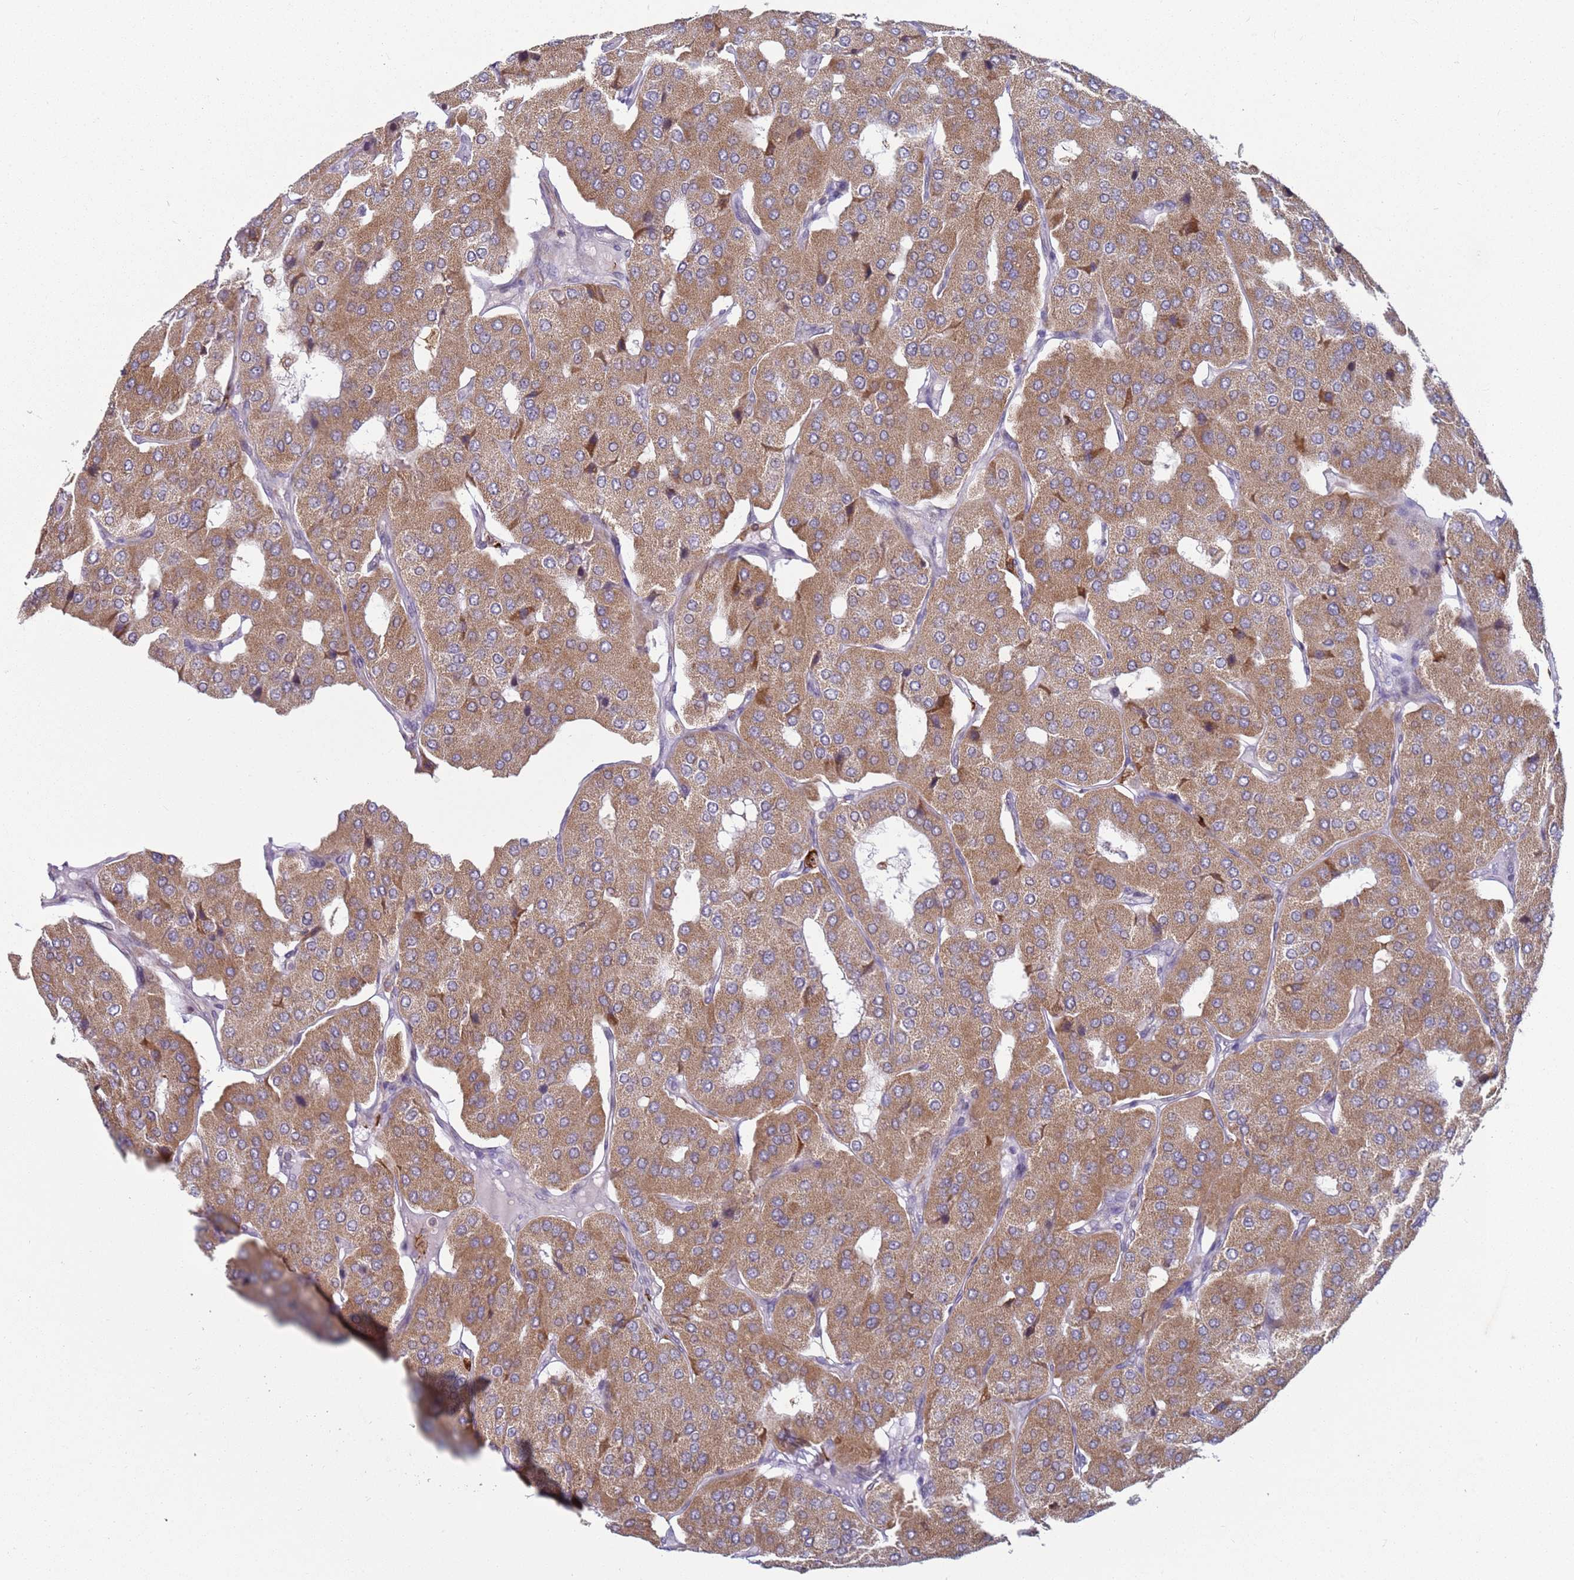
{"staining": {"intensity": "moderate", "quantity": ">75%", "location": "cytoplasmic/membranous"}, "tissue": "parathyroid gland", "cell_type": "Glandular cells", "image_type": "normal", "snomed": [{"axis": "morphology", "description": "Normal tissue, NOS"}, {"axis": "morphology", "description": "Adenoma, NOS"}, {"axis": "topography", "description": "Parathyroid gland"}], "caption": "An image of human parathyroid gland stained for a protein displays moderate cytoplasmic/membranous brown staining in glandular cells. Nuclei are stained in blue.", "gene": "SNAPC4", "patient": {"sex": "female", "age": 86}}